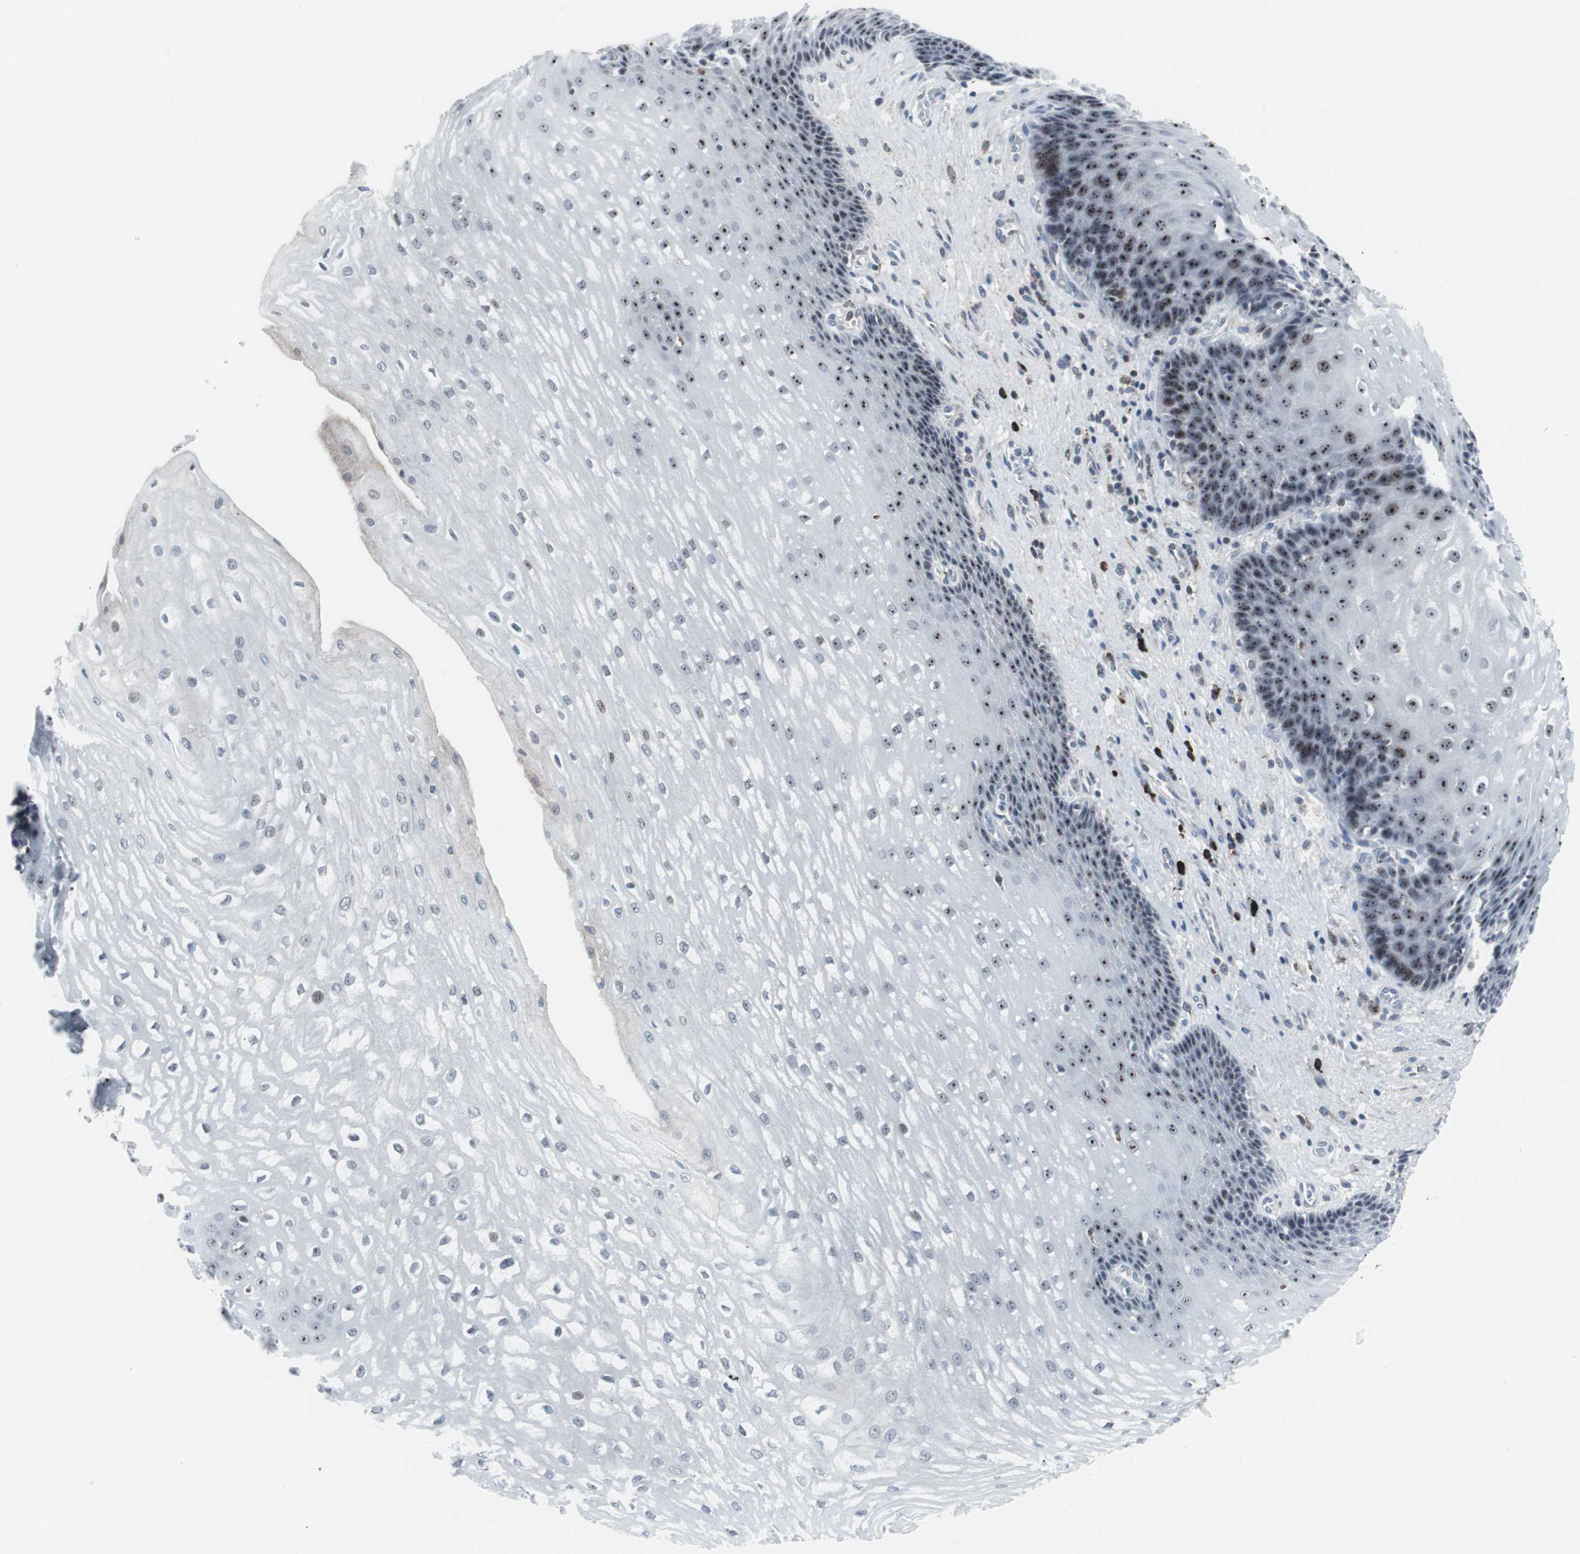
{"staining": {"intensity": "strong", "quantity": "<25%", "location": "nuclear"}, "tissue": "esophagus", "cell_type": "Squamous epithelial cells", "image_type": "normal", "snomed": [{"axis": "morphology", "description": "Normal tissue, NOS"}, {"axis": "topography", "description": "Esophagus"}], "caption": "Protein expression analysis of normal human esophagus reveals strong nuclear staining in approximately <25% of squamous epithelial cells.", "gene": "DOK1", "patient": {"sex": "male", "age": 48}}